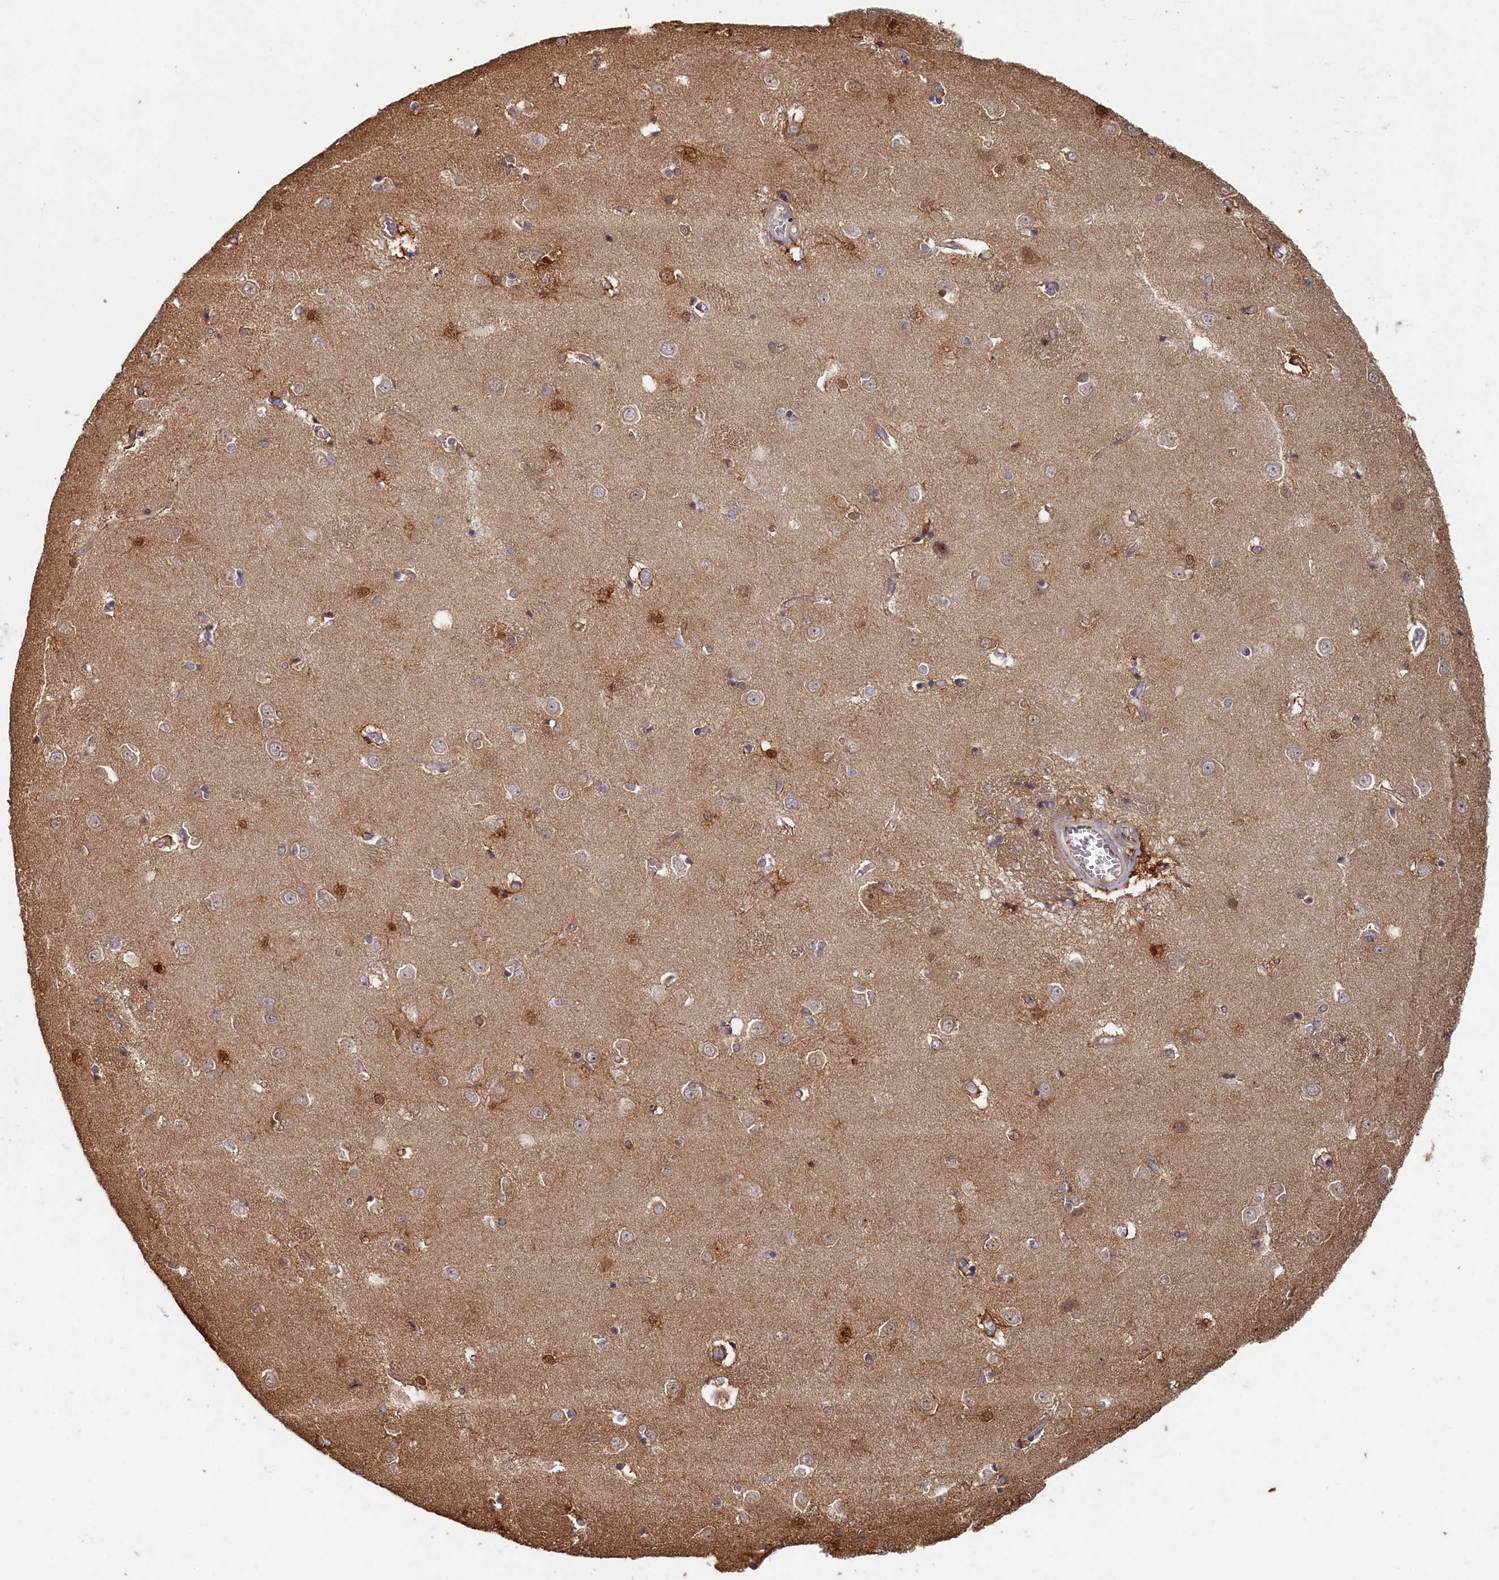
{"staining": {"intensity": "moderate", "quantity": "<25%", "location": "cytoplasmic/membranous,nuclear"}, "tissue": "caudate", "cell_type": "Glial cells", "image_type": "normal", "snomed": [{"axis": "morphology", "description": "Normal tissue, NOS"}, {"axis": "topography", "description": "Lateral ventricle wall"}], "caption": "Immunohistochemistry (IHC) (DAB (3,3'-diaminobenzidine)) staining of unremarkable human caudate demonstrates moderate cytoplasmic/membranous,nuclear protein positivity in approximately <25% of glial cells. (brown staining indicates protein expression, while blue staining denotes nuclei).", "gene": "HUNK", "patient": {"sex": "male", "age": 37}}